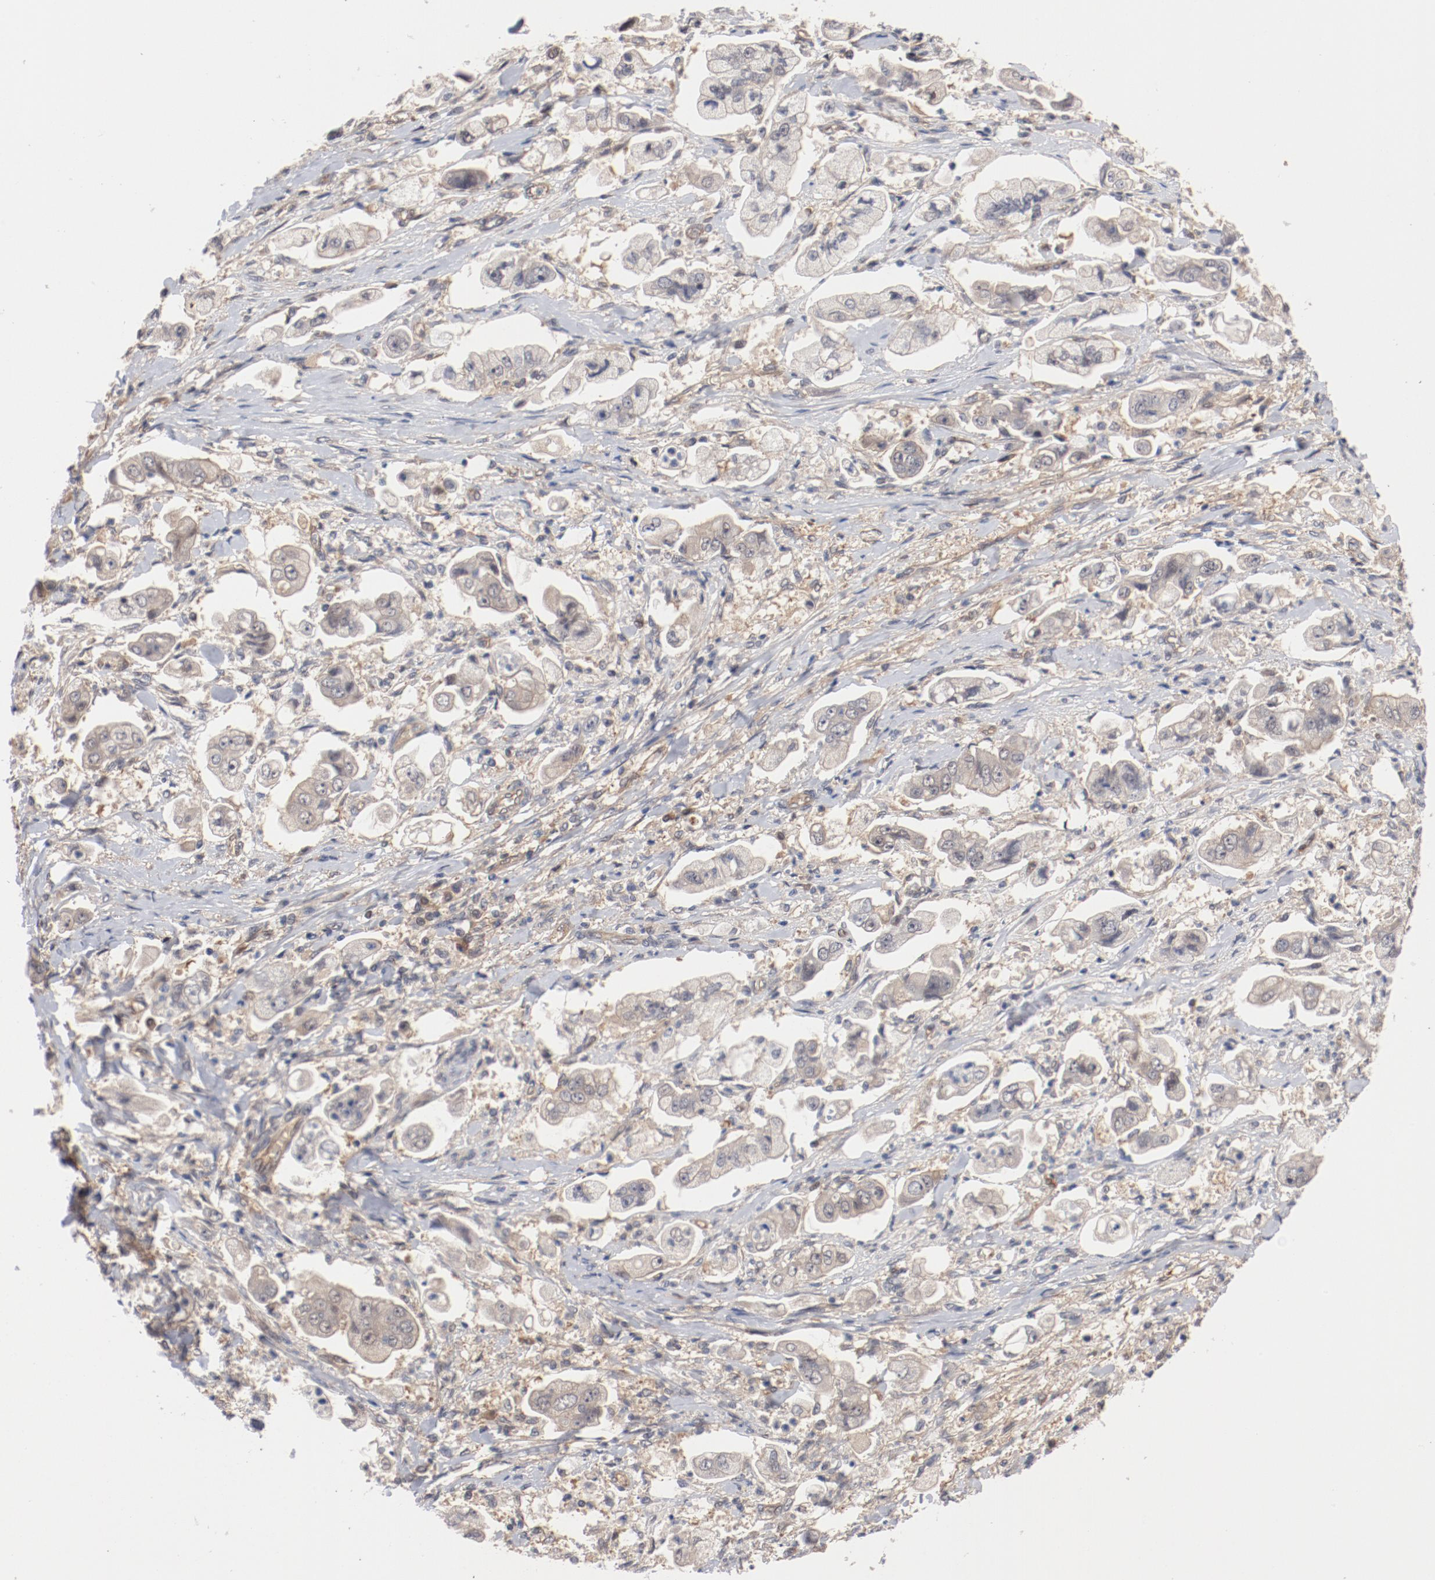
{"staining": {"intensity": "negative", "quantity": "none", "location": "none"}, "tissue": "stomach cancer", "cell_type": "Tumor cells", "image_type": "cancer", "snomed": [{"axis": "morphology", "description": "Adenocarcinoma, NOS"}, {"axis": "topography", "description": "Stomach"}], "caption": "Stomach cancer (adenocarcinoma) was stained to show a protein in brown. There is no significant positivity in tumor cells.", "gene": "PITPNM2", "patient": {"sex": "male", "age": 62}}